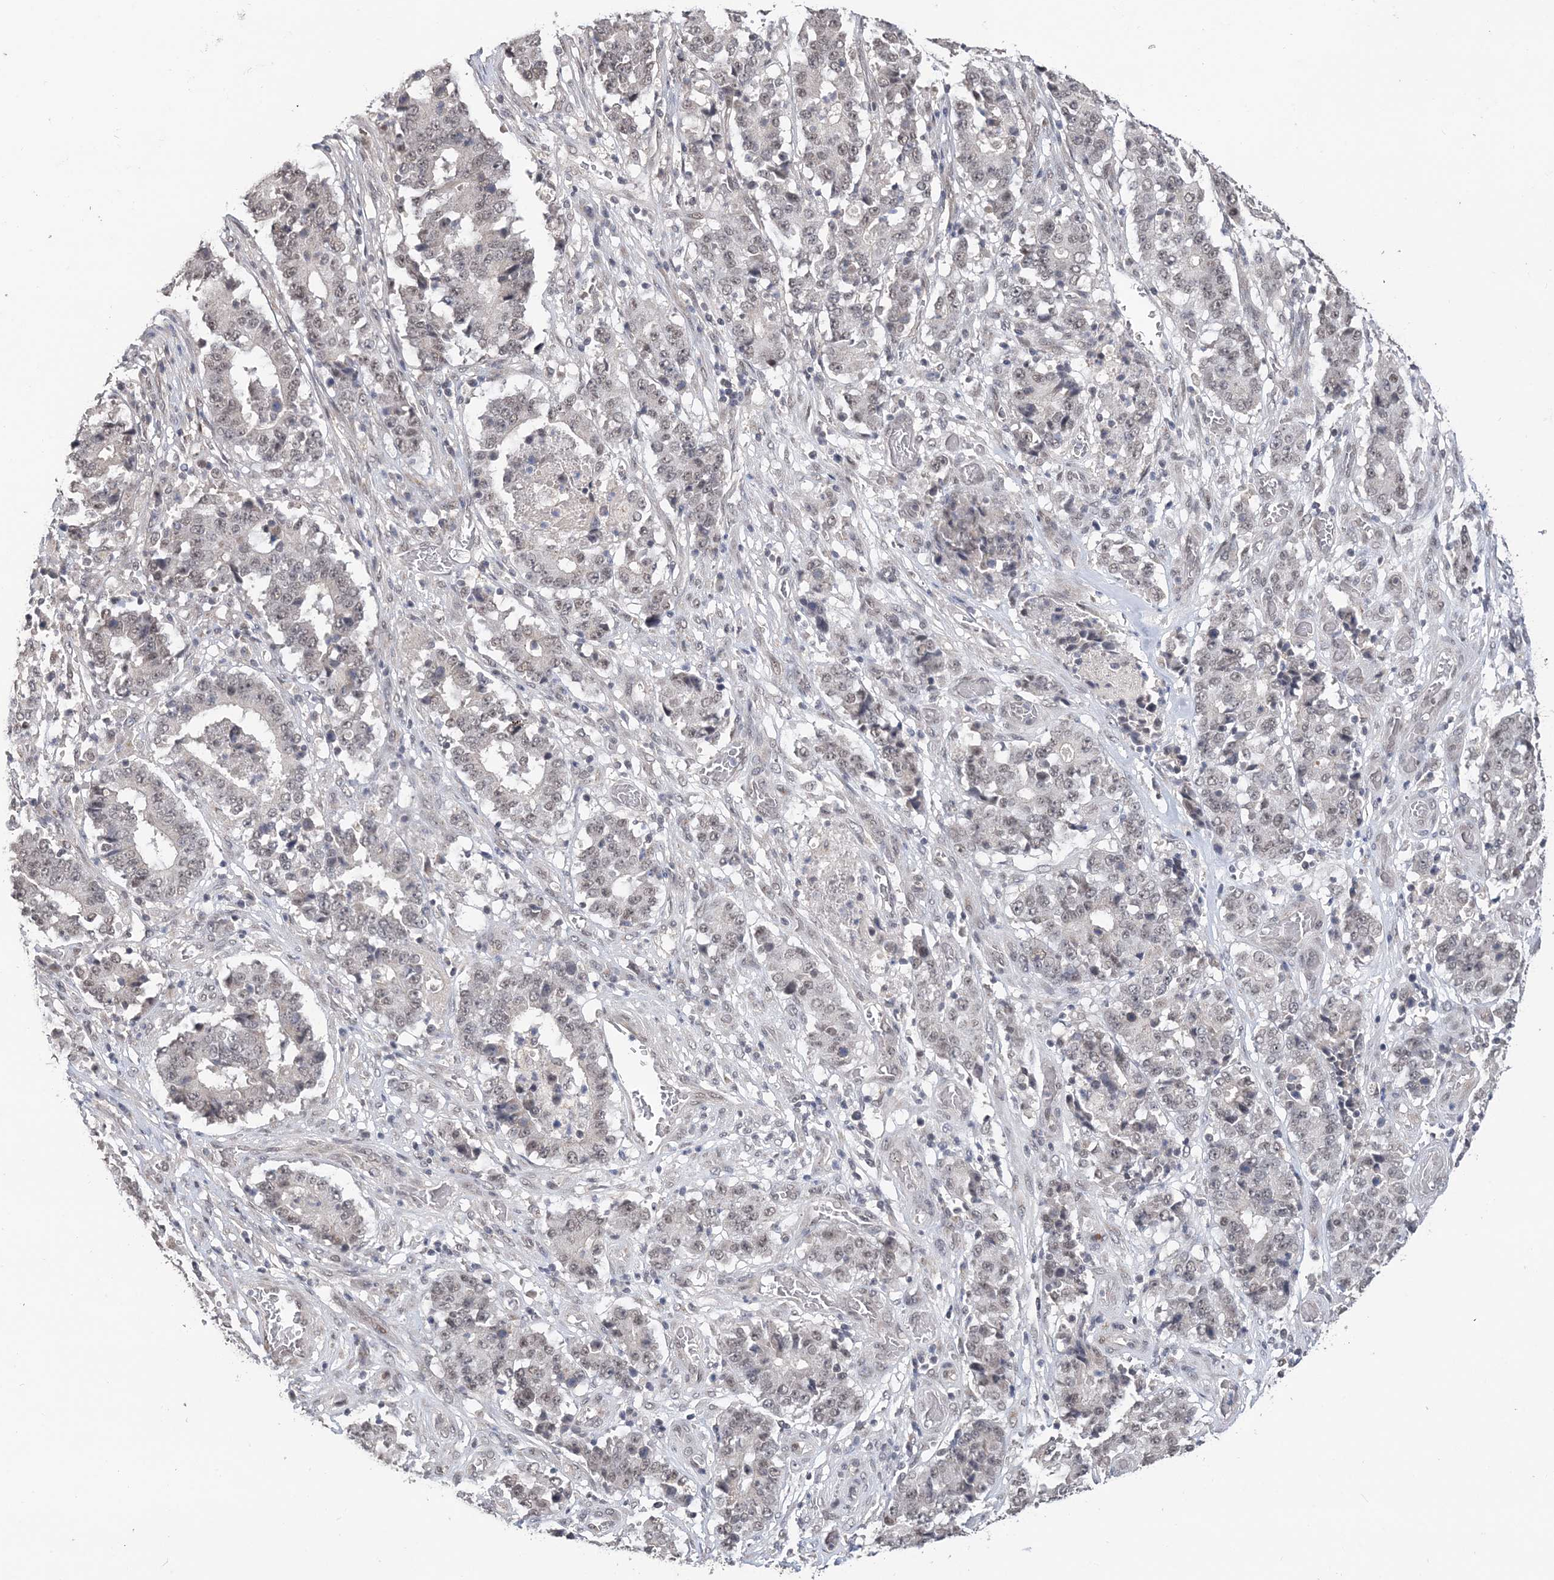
{"staining": {"intensity": "negative", "quantity": "none", "location": "none"}, "tissue": "stomach cancer", "cell_type": "Tumor cells", "image_type": "cancer", "snomed": [{"axis": "morphology", "description": "Adenocarcinoma, NOS"}, {"axis": "topography", "description": "Stomach"}], "caption": "Image shows no significant protein staining in tumor cells of adenocarcinoma (stomach).", "gene": "TSHZ2", "patient": {"sex": "male", "age": 59}}